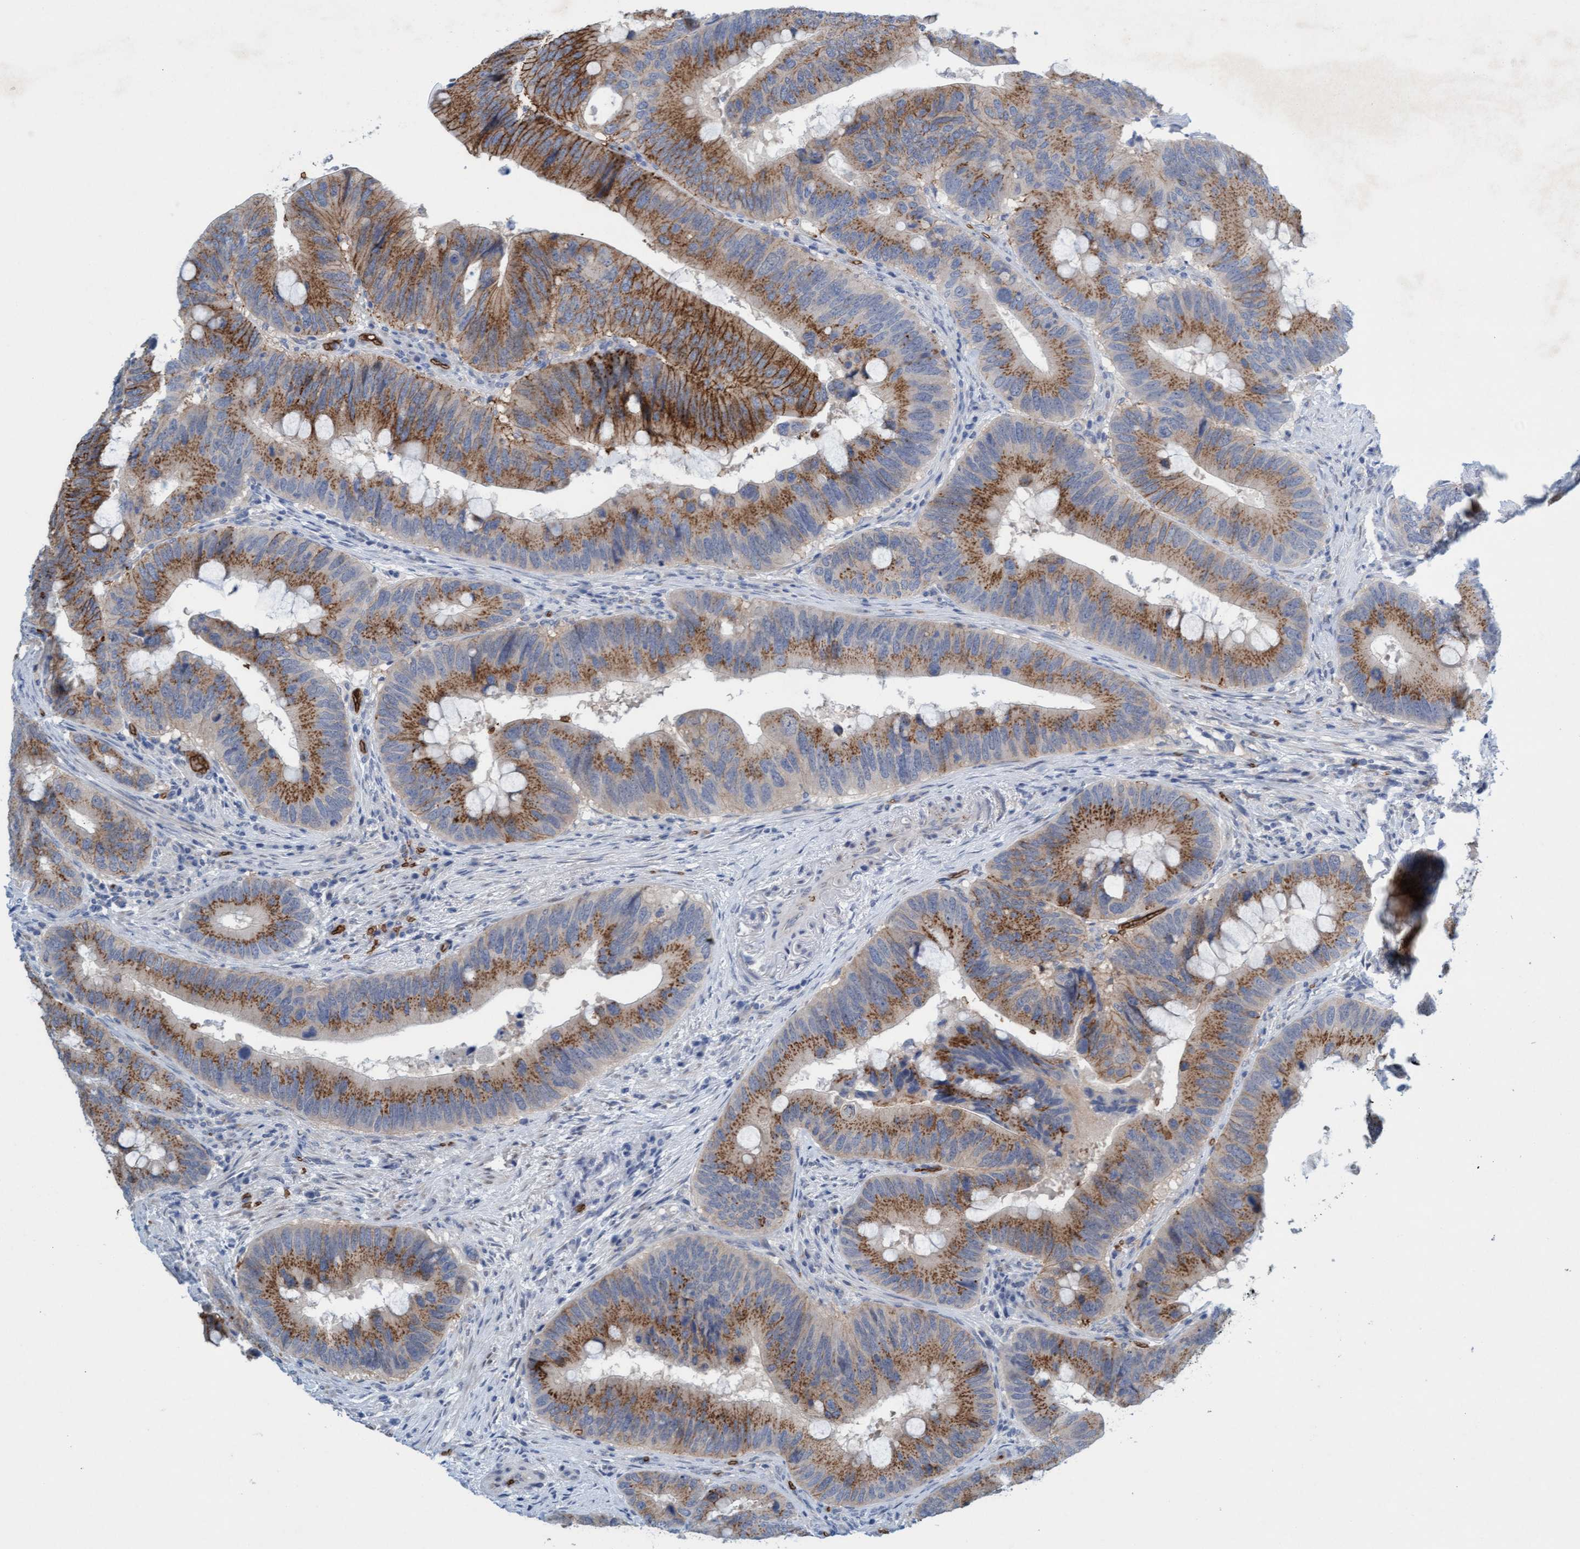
{"staining": {"intensity": "moderate", "quantity": ">75%", "location": "cytoplasmic/membranous"}, "tissue": "colorectal cancer", "cell_type": "Tumor cells", "image_type": "cancer", "snomed": [{"axis": "morphology", "description": "Adenocarcinoma, NOS"}, {"axis": "topography", "description": "Colon"}], "caption": "Immunohistochemistry (DAB (3,3'-diaminobenzidine)) staining of adenocarcinoma (colorectal) demonstrates moderate cytoplasmic/membranous protein positivity in approximately >75% of tumor cells.", "gene": "SPEM2", "patient": {"sex": "male", "age": 71}}